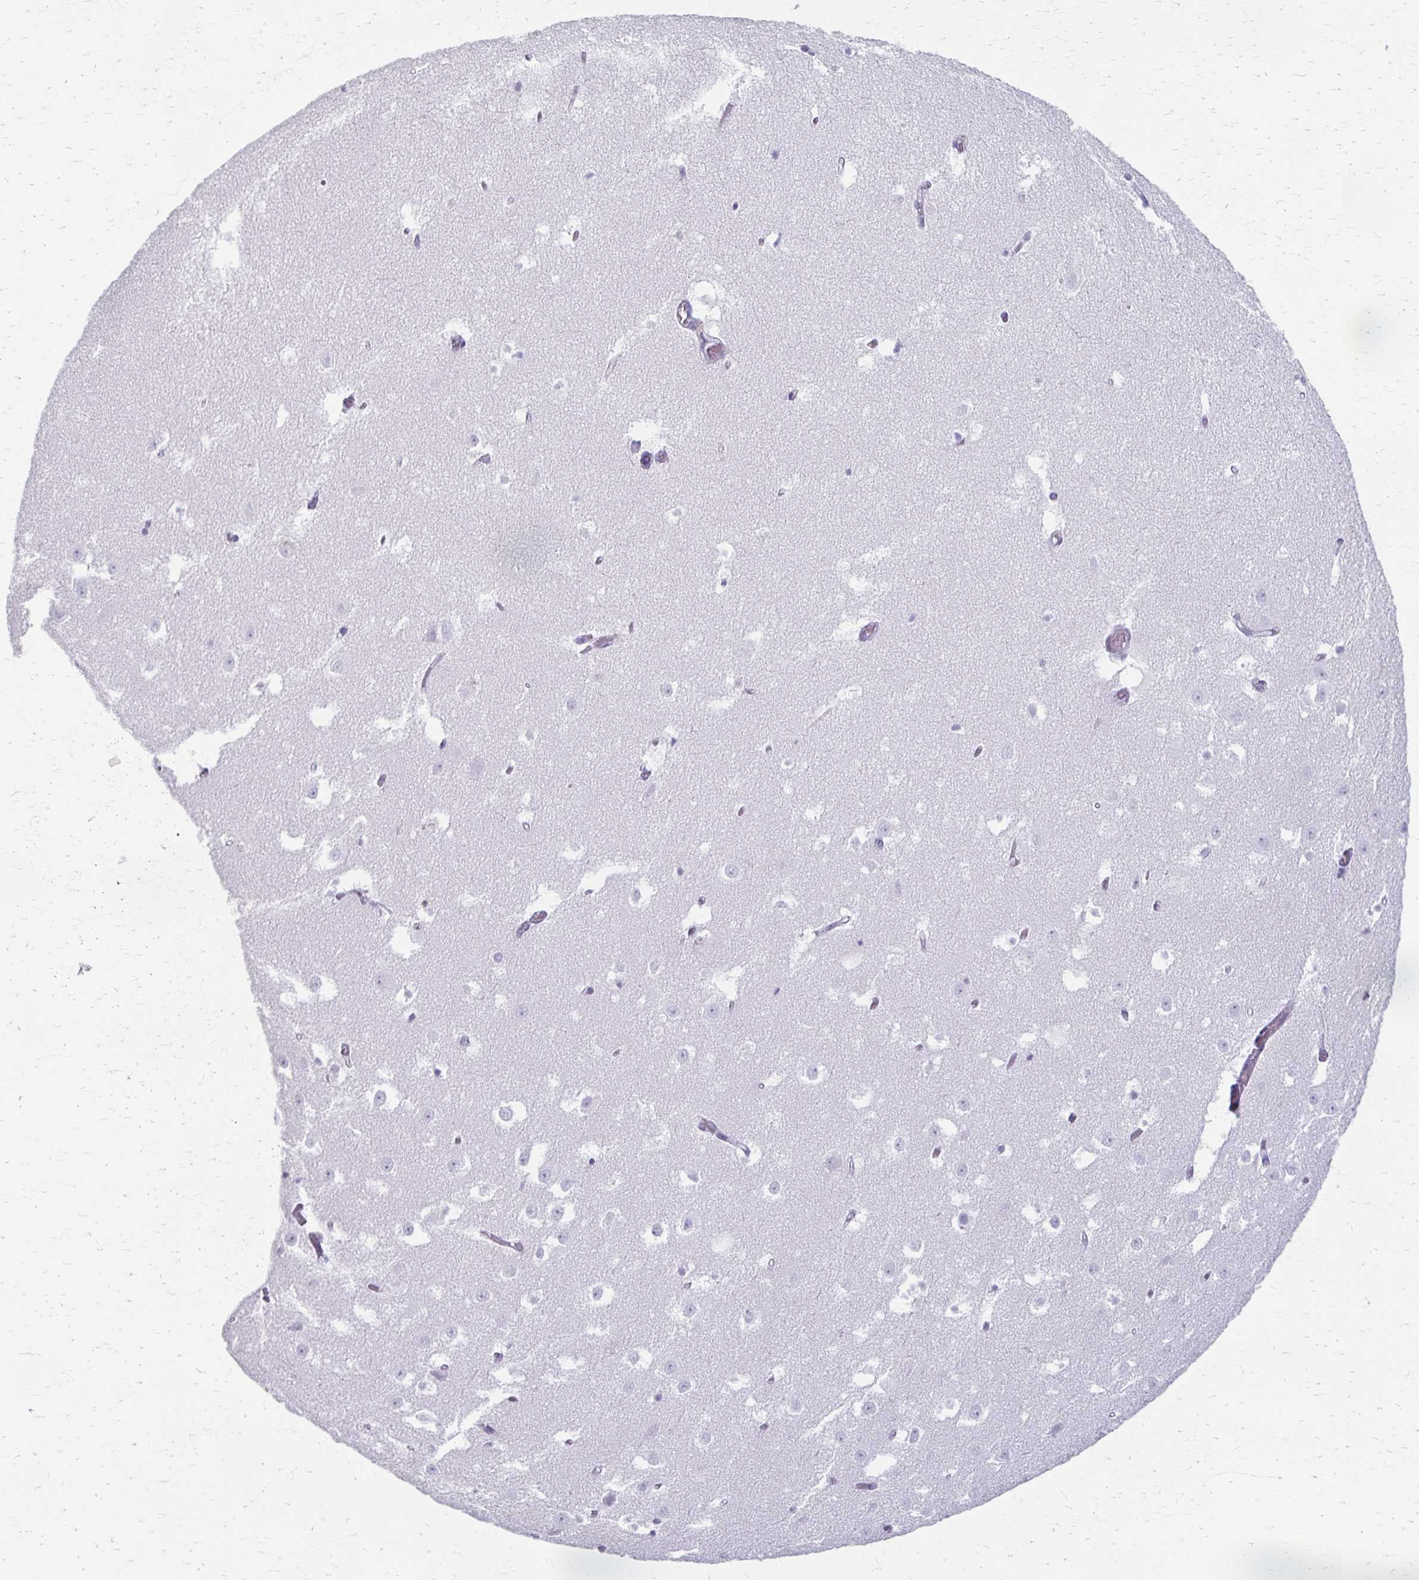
{"staining": {"intensity": "negative", "quantity": "none", "location": "none"}, "tissue": "hippocampus", "cell_type": "Glial cells", "image_type": "normal", "snomed": [{"axis": "morphology", "description": "Normal tissue, NOS"}, {"axis": "topography", "description": "Hippocampus"}], "caption": "Immunohistochemistry photomicrograph of unremarkable hippocampus: hippocampus stained with DAB reveals no significant protein expression in glial cells. Brightfield microscopy of immunohistochemistry stained with DAB (brown) and hematoxylin (blue), captured at high magnification.", "gene": "CYB5A", "patient": {"sex": "female", "age": 52}}